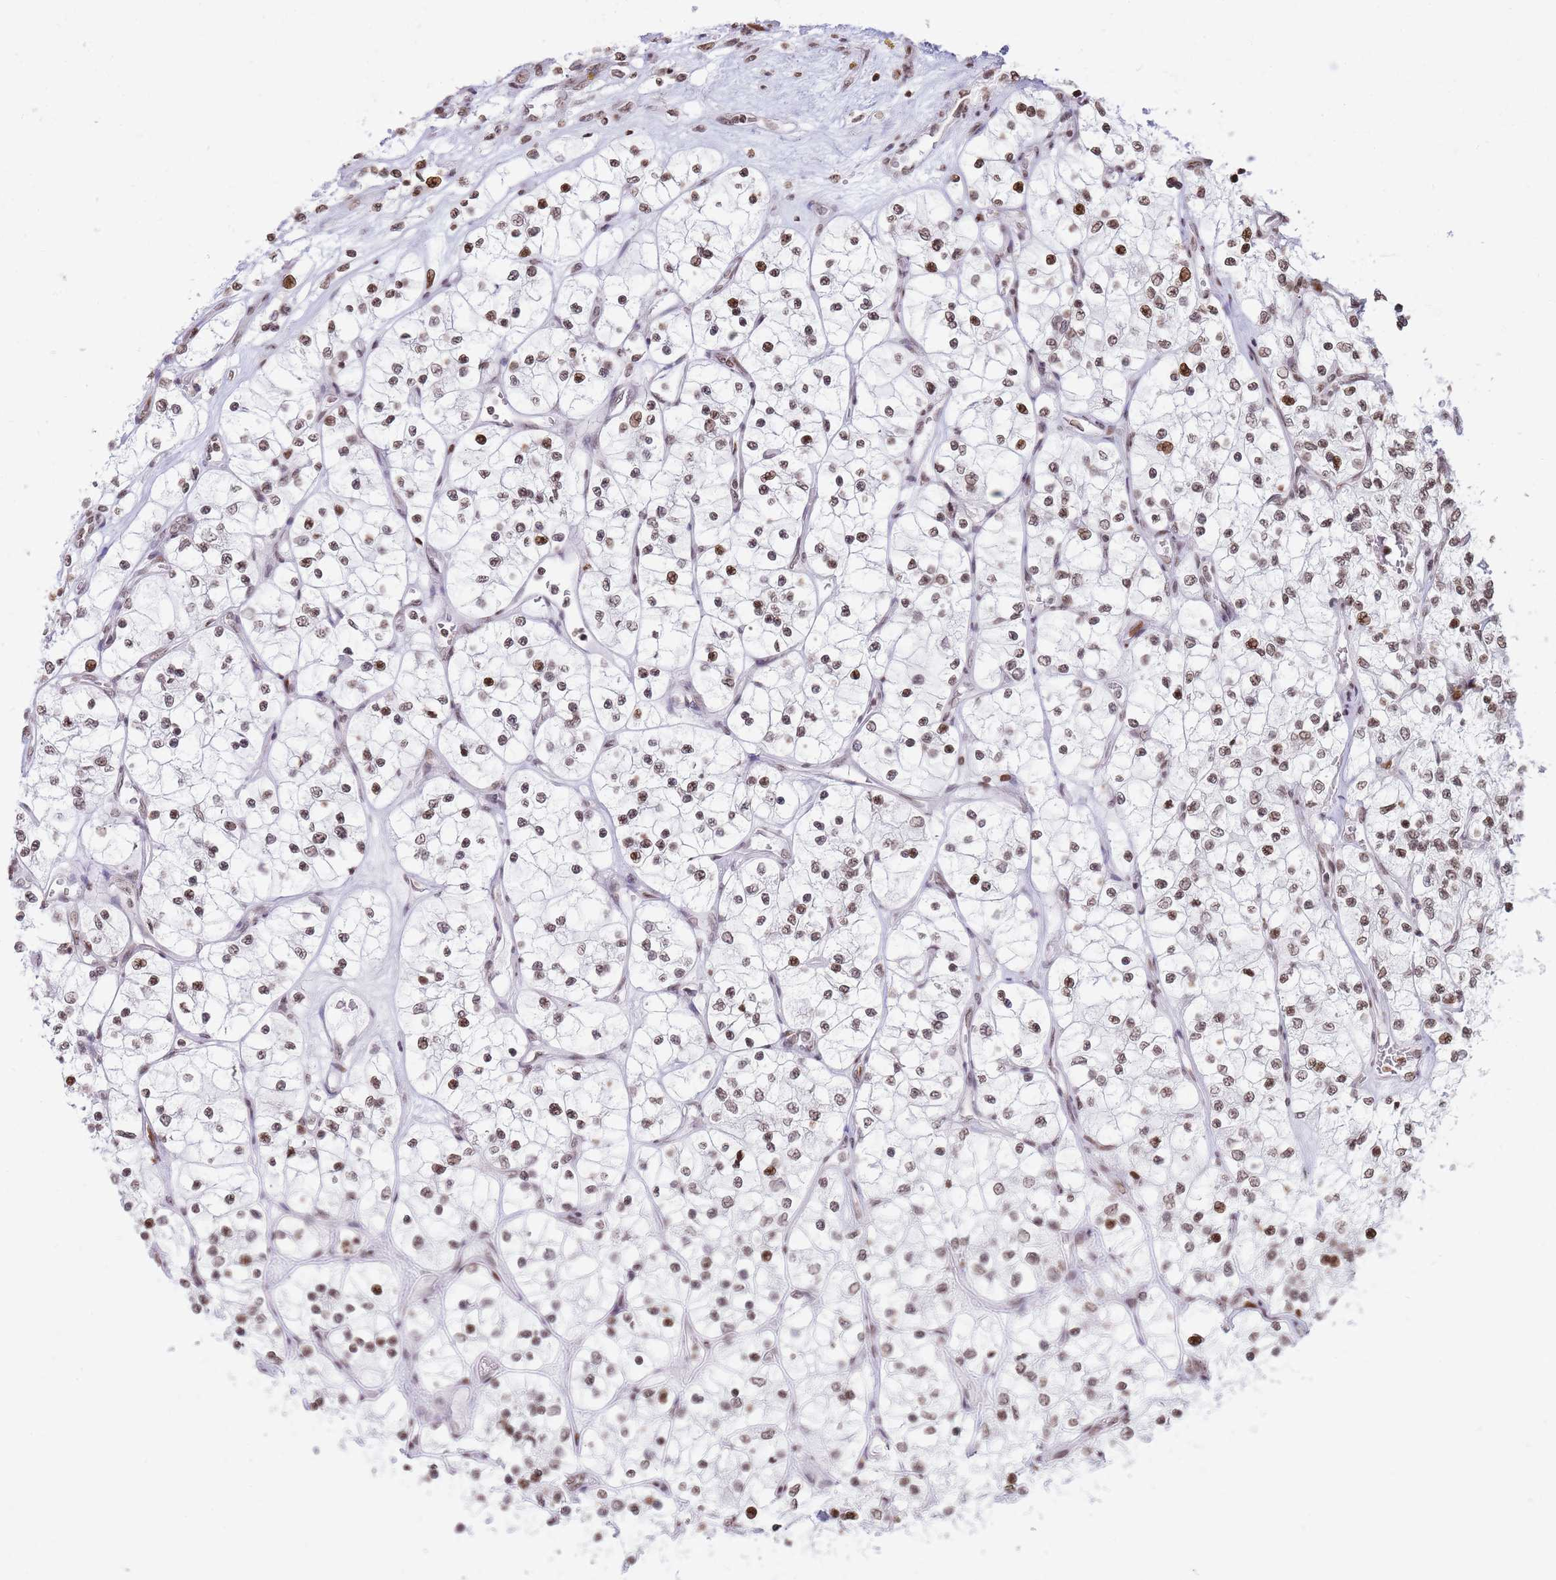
{"staining": {"intensity": "moderate", "quantity": "25%-75%", "location": "nuclear"}, "tissue": "renal cancer", "cell_type": "Tumor cells", "image_type": "cancer", "snomed": [{"axis": "morphology", "description": "Adenocarcinoma, NOS"}, {"axis": "topography", "description": "Kidney"}], "caption": "Protein staining of renal cancer tissue displays moderate nuclear staining in approximately 25%-75% of tumor cells. The staining was performed using DAB (3,3'-diaminobenzidine) to visualize the protein expression in brown, while the nuclei were stained in blue with hematoxylin (Magnification: 20x).", "gene": "SHISAL1", "patient": {"sex": "female", "age": 69}}